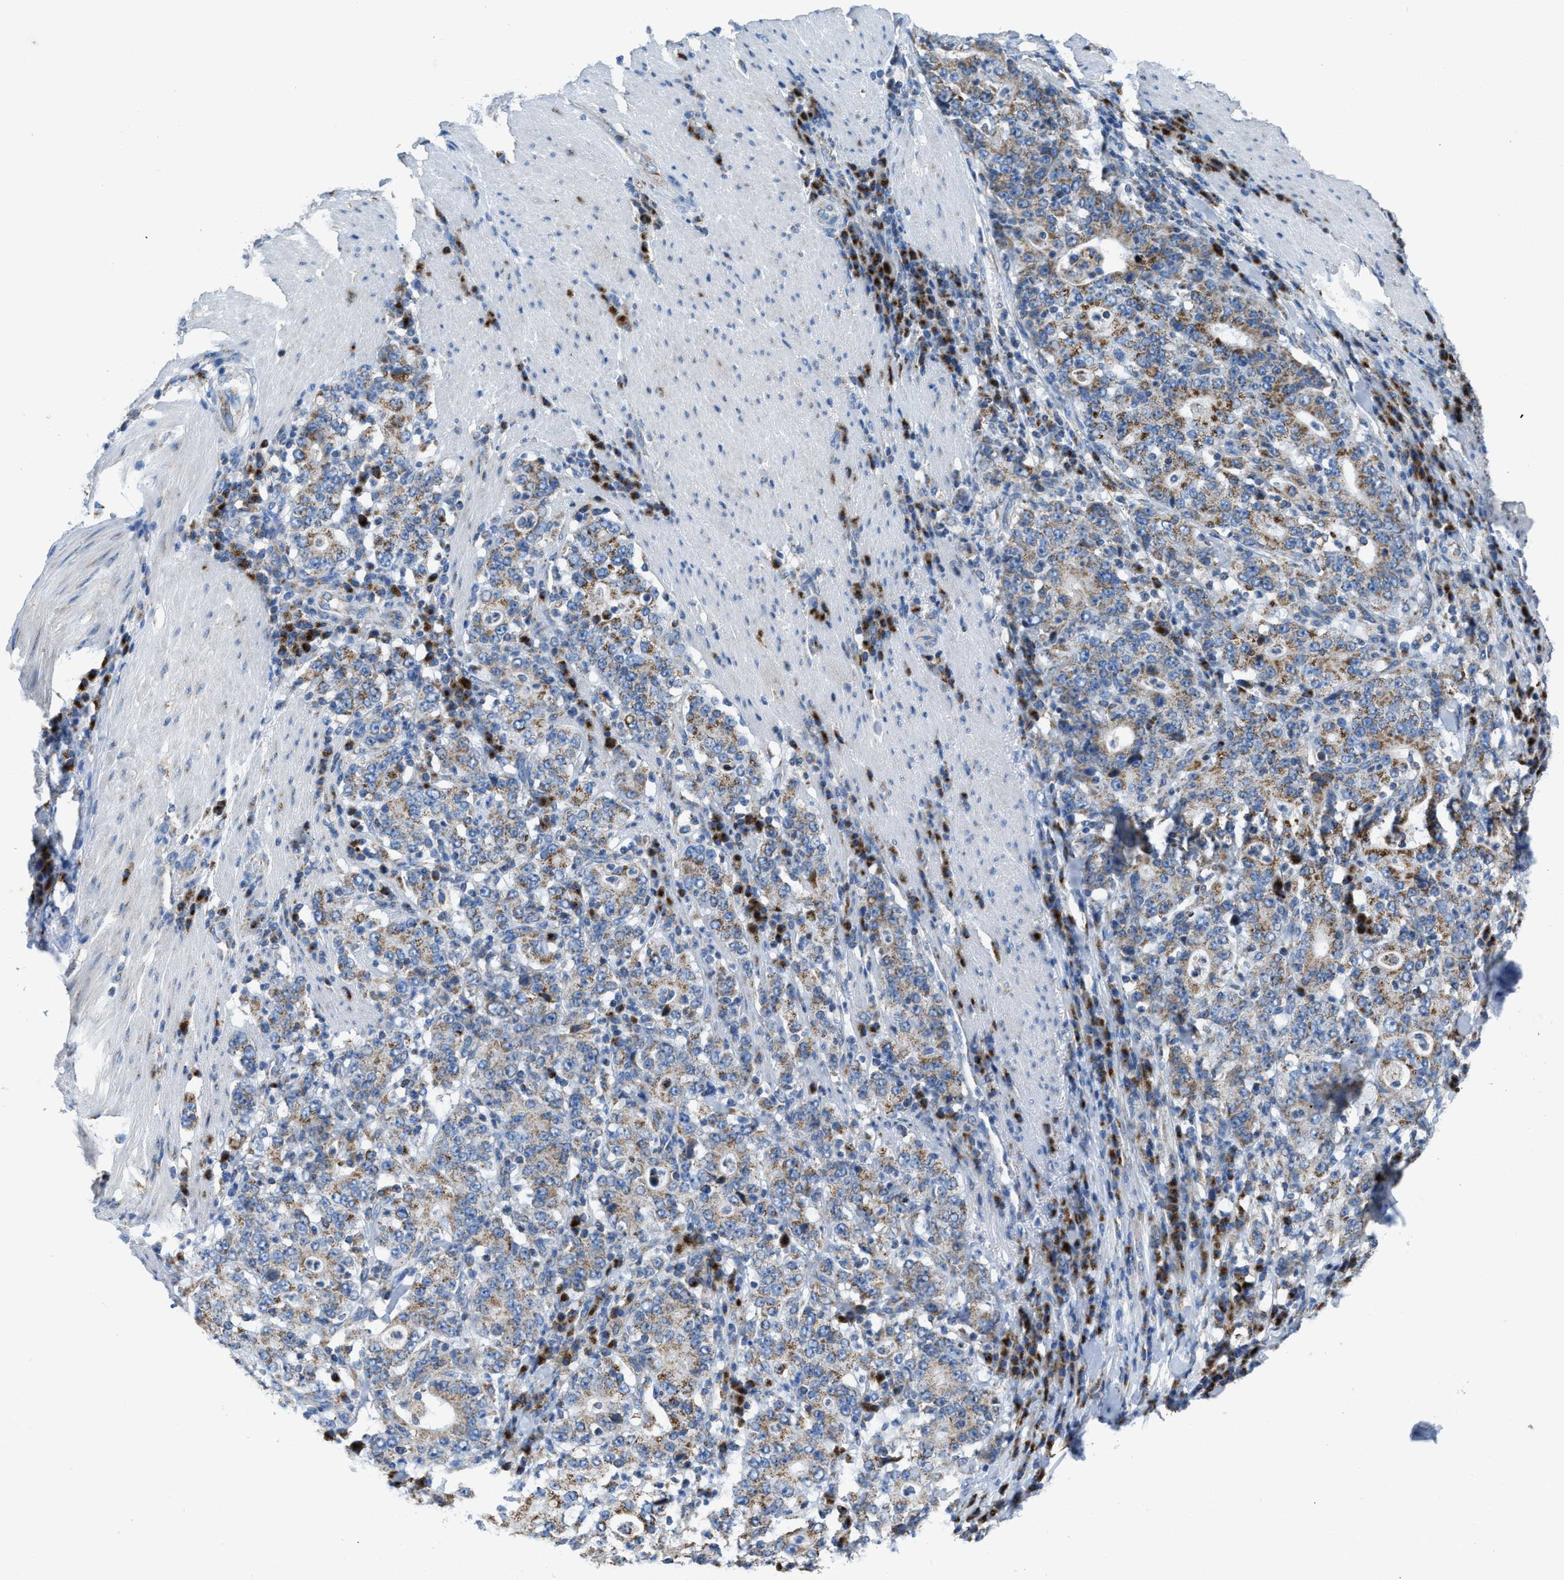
{"staining": {"intensity": "moderate", "quantity": "25%-75%", "location": "cytoplasmic/membranous"}, "tissue": "stomach cancer", "cell_type": "Tumor cells", "image_type": "cancer", "snomed": [{"axis": "morphology", "description": "Normal tissue, NOS"}, {"axis": "morphology", "description": "Adenocarcinoma, NOS"}, {"axis": "topography", "description": "Stomach, upper"}, {"axis": "topography", "description": "Stomach"}], "caption": "A histopathology image of adenocarcinoma (stomach) stained for a protein demonstrates moderate cytoplasmic/membranous brown staining in tumor cells.", "gene": "ETFB", "patient": {"sex": "male", "age": 59}}